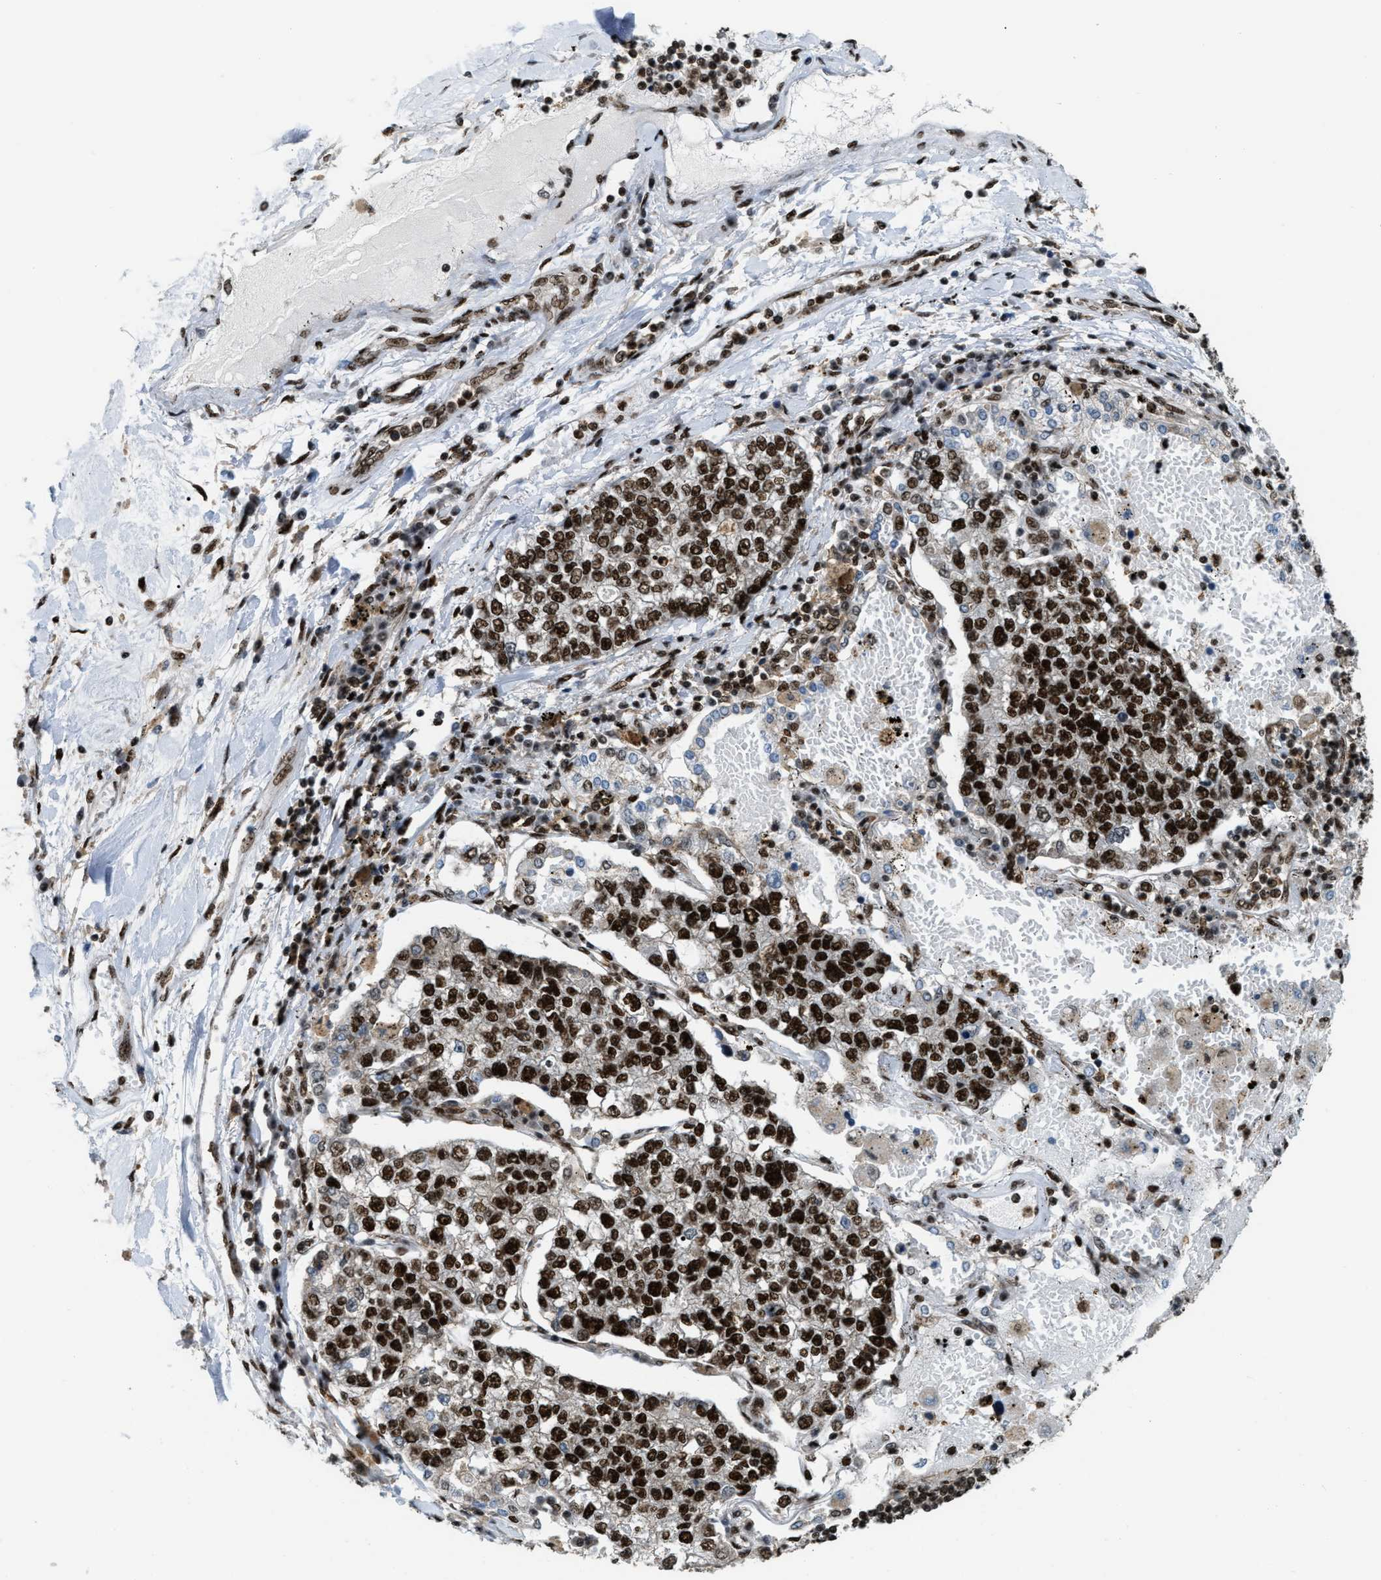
{"staining": {"intensity": "strong", "quantity": ">75%", "location": "nuclear"}, "tissue": "lung cancer", "cell_type": "Tumor cells", "image_type": "cancer", "snomed": [{"axis": "morphology", "description": "Adenocarcinoma, NOS"}, {"axis": "topography", "description": "Lung"}], "caption": "DAB (3,3'-diaminobenzidine) immunohistochemical staining of lung cancer reveals strong nuclear protein staining in about >75% of tumor cells.", "gene": "NUMA1", "patient": {"sex": "male", "age": 49}}